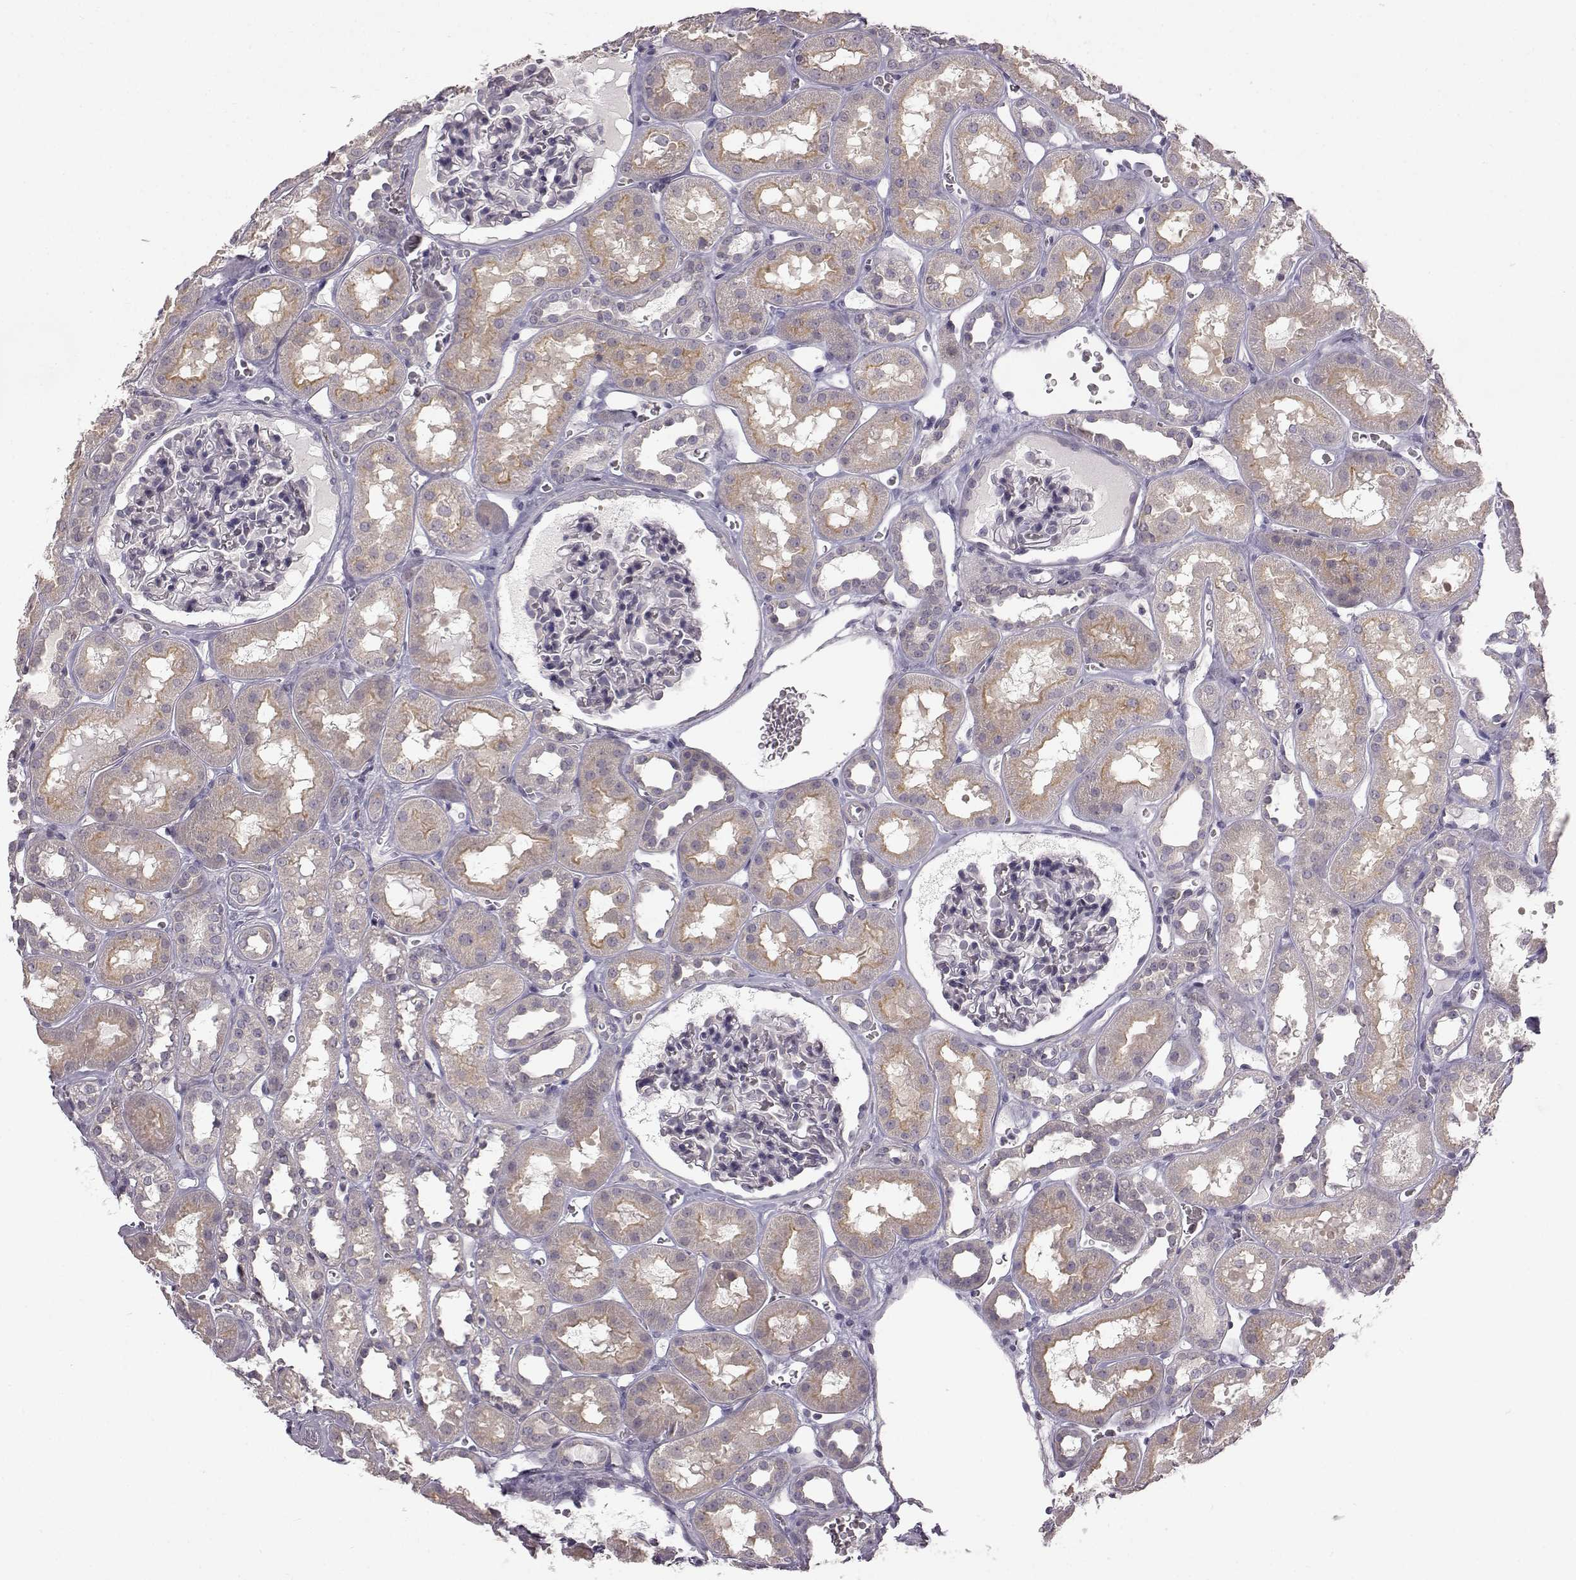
{"staining": {"intensity": "negative", "quantity": "none", "location": "none"}, "tissue": "kidney", "cell_type": "Cells in glomeruli", "image_type": "normal", "snomed": [{"axis": "morphology", "description": "Normal tissue, NOS"}, {"axis": "topography", "description": "Kidney"}], "caption": "The histopathology image demonstrates no significant expression in cells in glomeruli of kidney.", "gene": "SPAG17", "patient": {"sex": "female", "age": 41}}